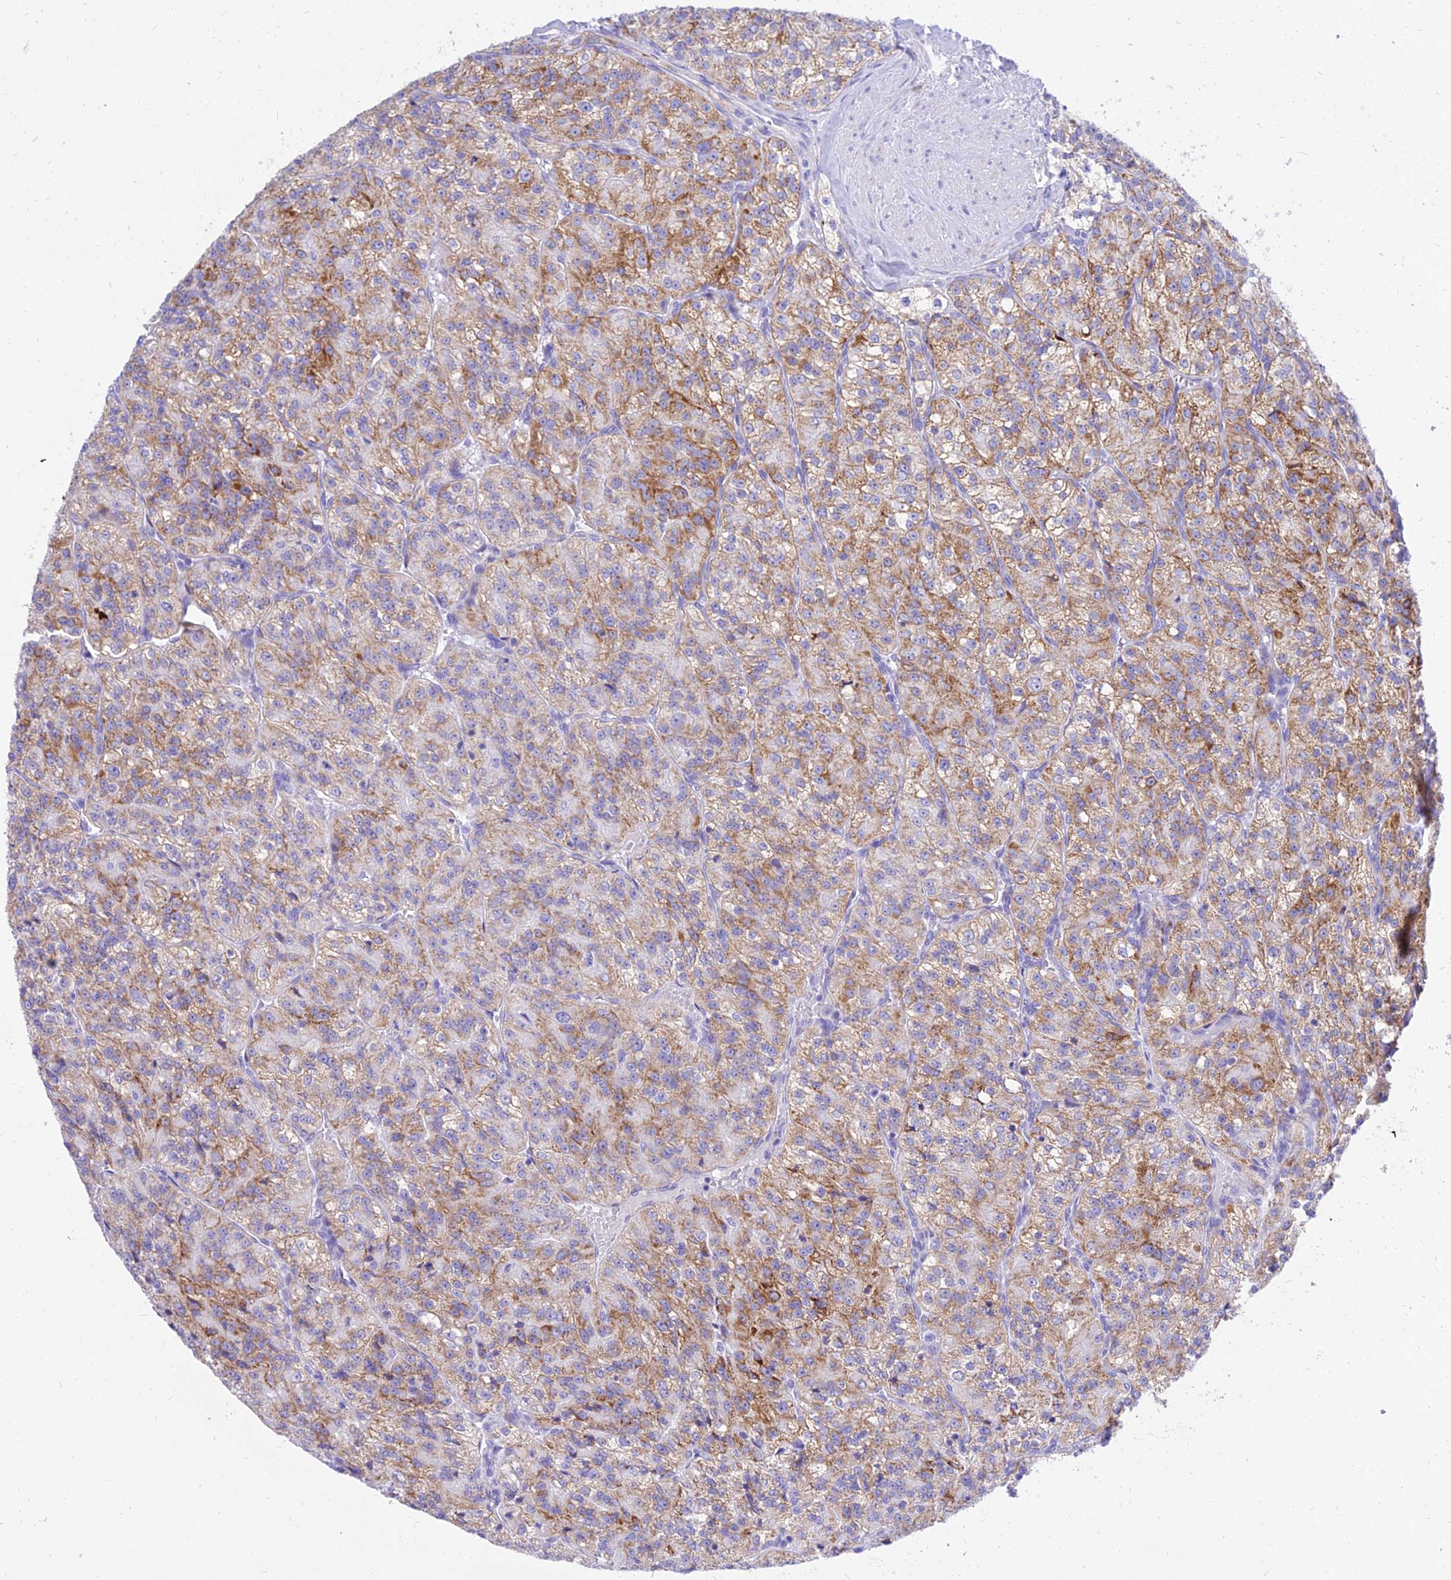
{"staining": {"intensity": "moderate", "quantity": ">75%", "location": "cytoplasmic/membranous"}, "tissue": "renal cancer", "cell_type": "Tumor cells", "image_type": "cancer", "snomed": [{"axis": "morphology", "description": "Adenocarcinoma, NOS"}, {"axis": "topography", "description": "Kidney"}], "caption": "High-power microscopy captured an immunohistochemistry micrograph of renal cancer, revealing moderate cytoplasmic/membranous expression in about >75% of tumor cells. (Stains: DAB (3,3'-diaminobenzidine) in brown, nuclei in blue, Microscopy: brightfield microscopy at high magnification).", "gene": "PKN3", "patient": {"sex": "female", "age": 63}}